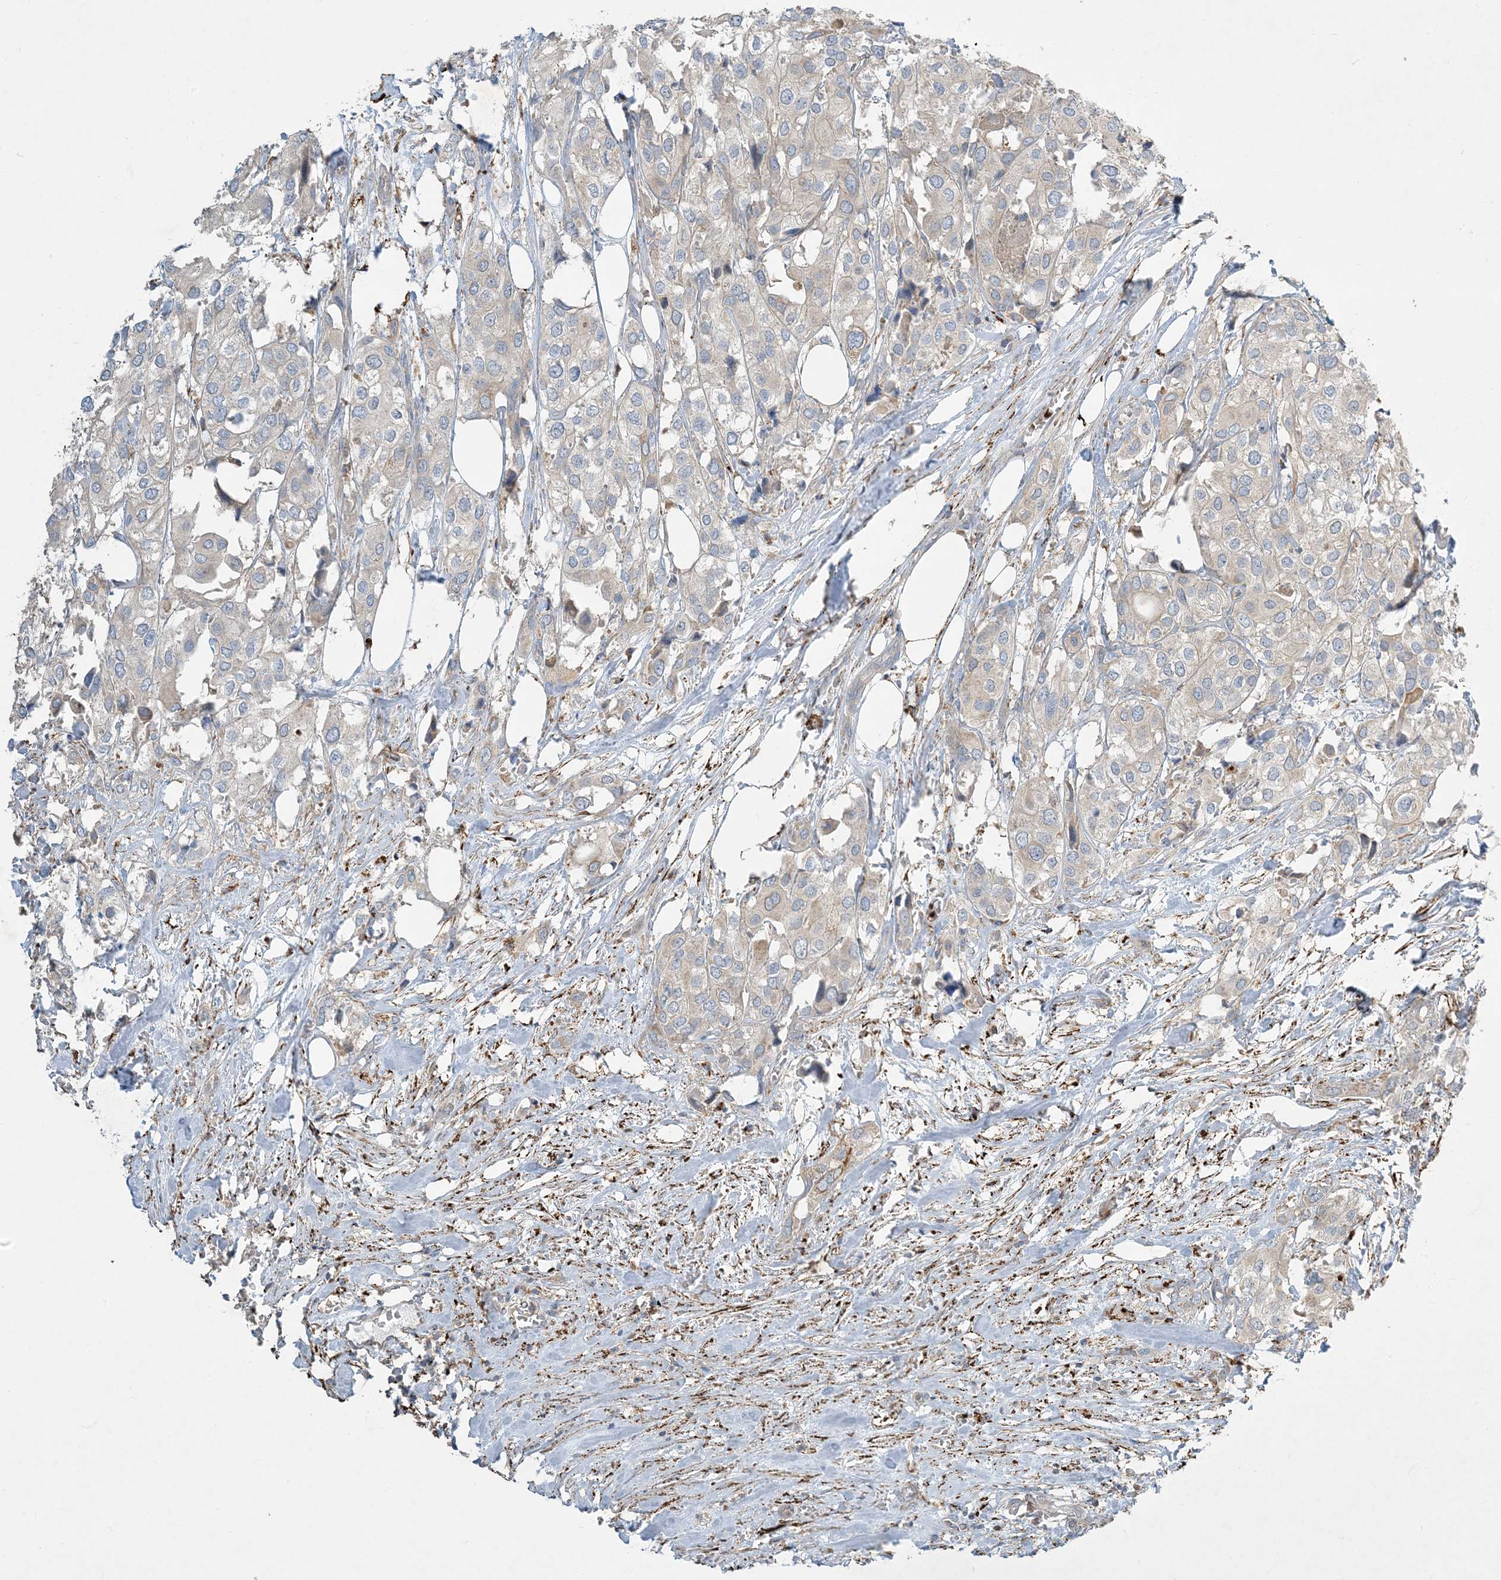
{"staining": {"intensity": "negative", "quantity": "none", "location": "none"}, "tissue": "urothelial cancer", "cell_type": "Tumor cells", "image_type": "cancer", "snomed": [{"axis": "morphology", "description": "Urothelial carcinoma, High grade"}, {"axis": "topography", "description": "Urinary bladder"}], "caption": "Urothelial cancer stained for a protein using IHC shows no expression tumor cells.", "gene": "LTN1", "patient": {"sex": "male", "age": 64}}